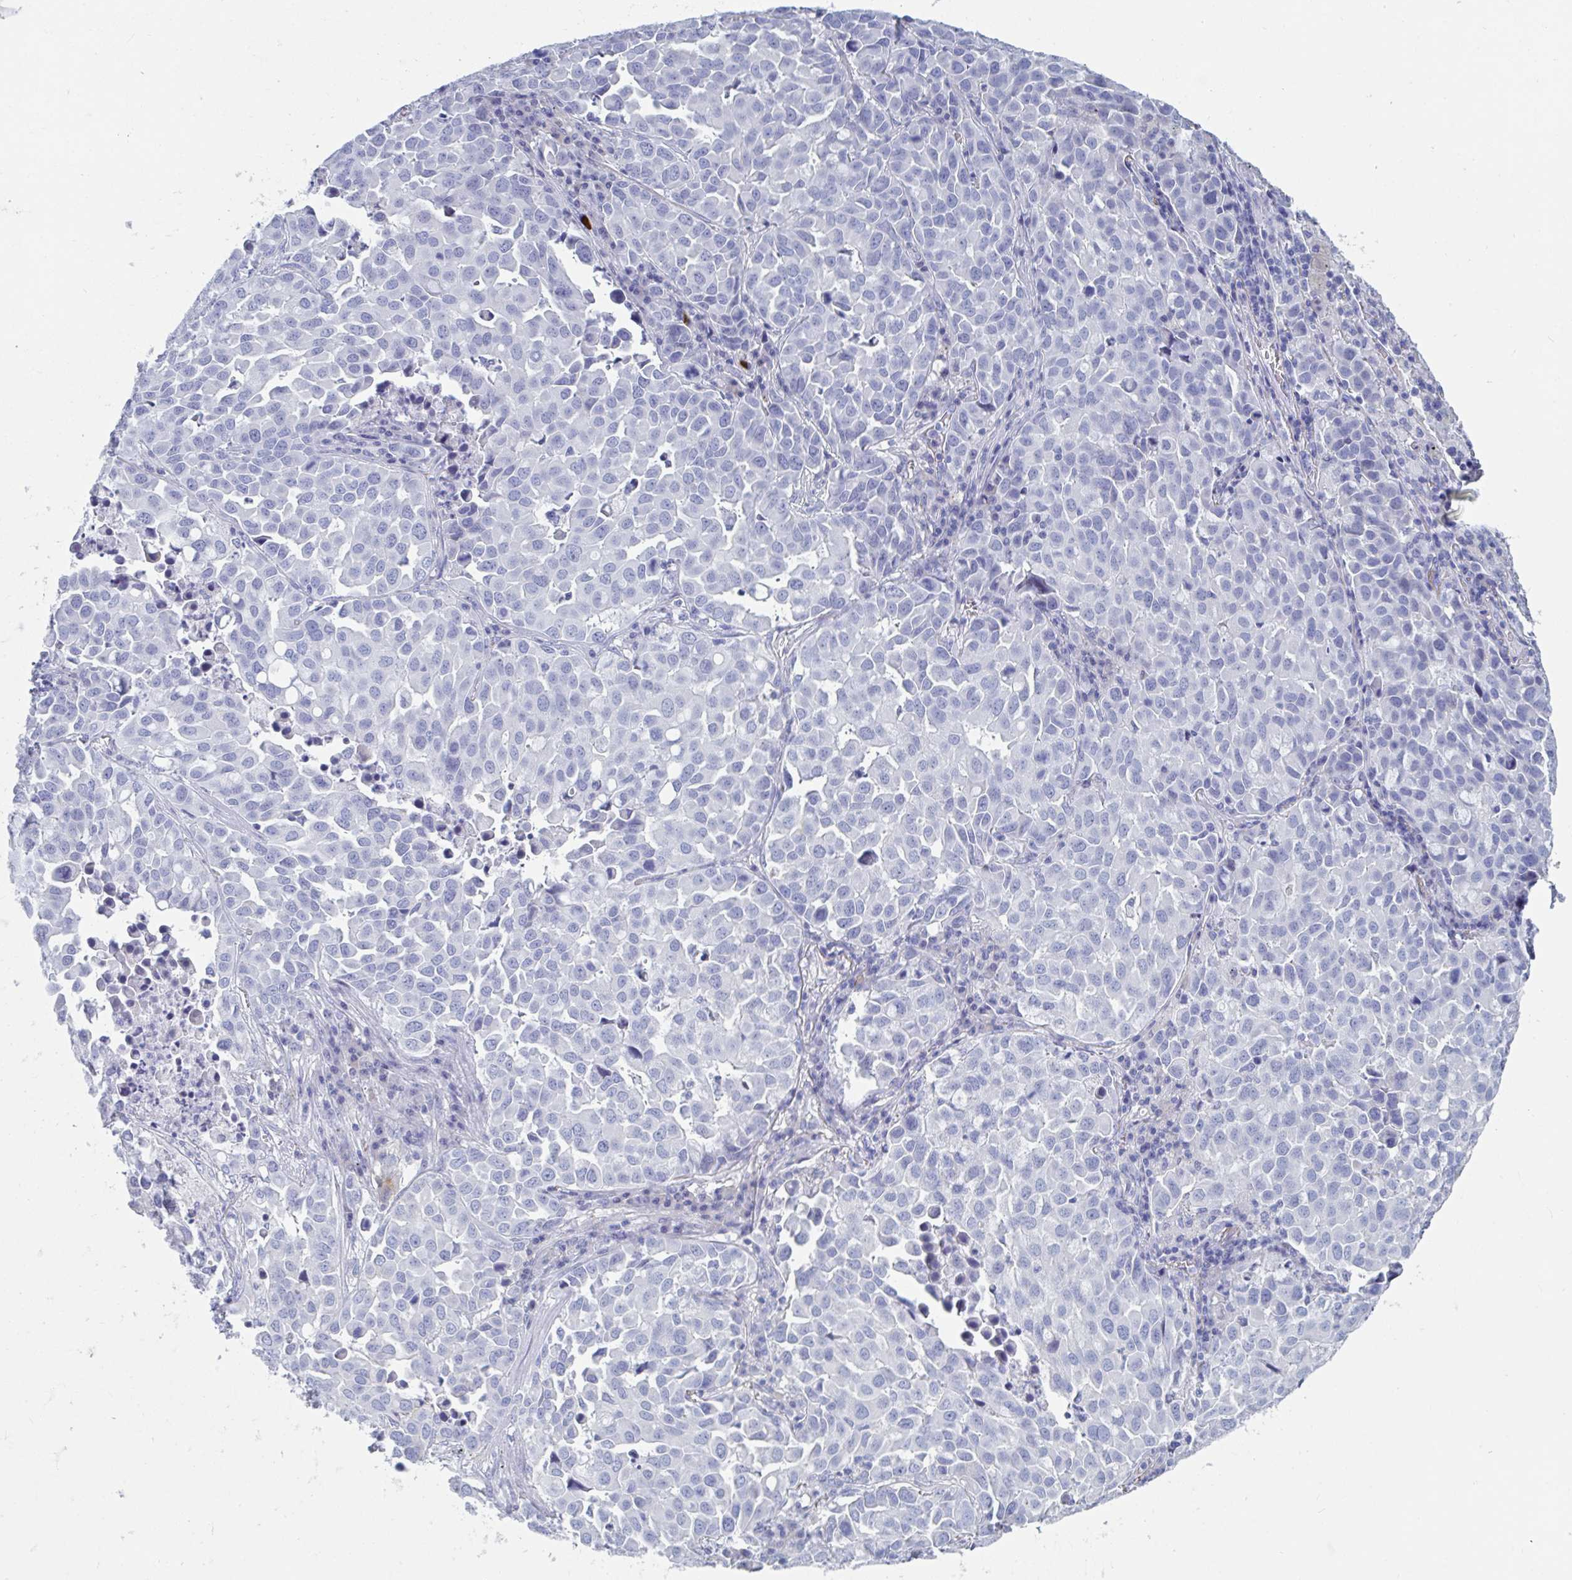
{"staining": {"intensity": "negative", "quantity": "none", "location": "none"}, "tissue": "lung cancer", "cell_type": "Tumor cells", "image_type": "cancer", "snomed": [{"axis": "morphology", "description": "Adenocarcinoma, NOS"}, {"axis": "morphology", "description": "Adenocarcinoma, metastatic, NOS"}, {"axis": "topography", "description": "Lymph node"}, {"axis": "topography", "description": "Lung"}], "caption": "This photomicrograph is of lung cancer (adenocarcinoma) stained with immunohistochemistry to label a protein in brown with the nuclei are counter-stained blue. There is no staining in tumor cells.", "gene": "DPEP3", "patient": {"sex": "female", "age": 65}}